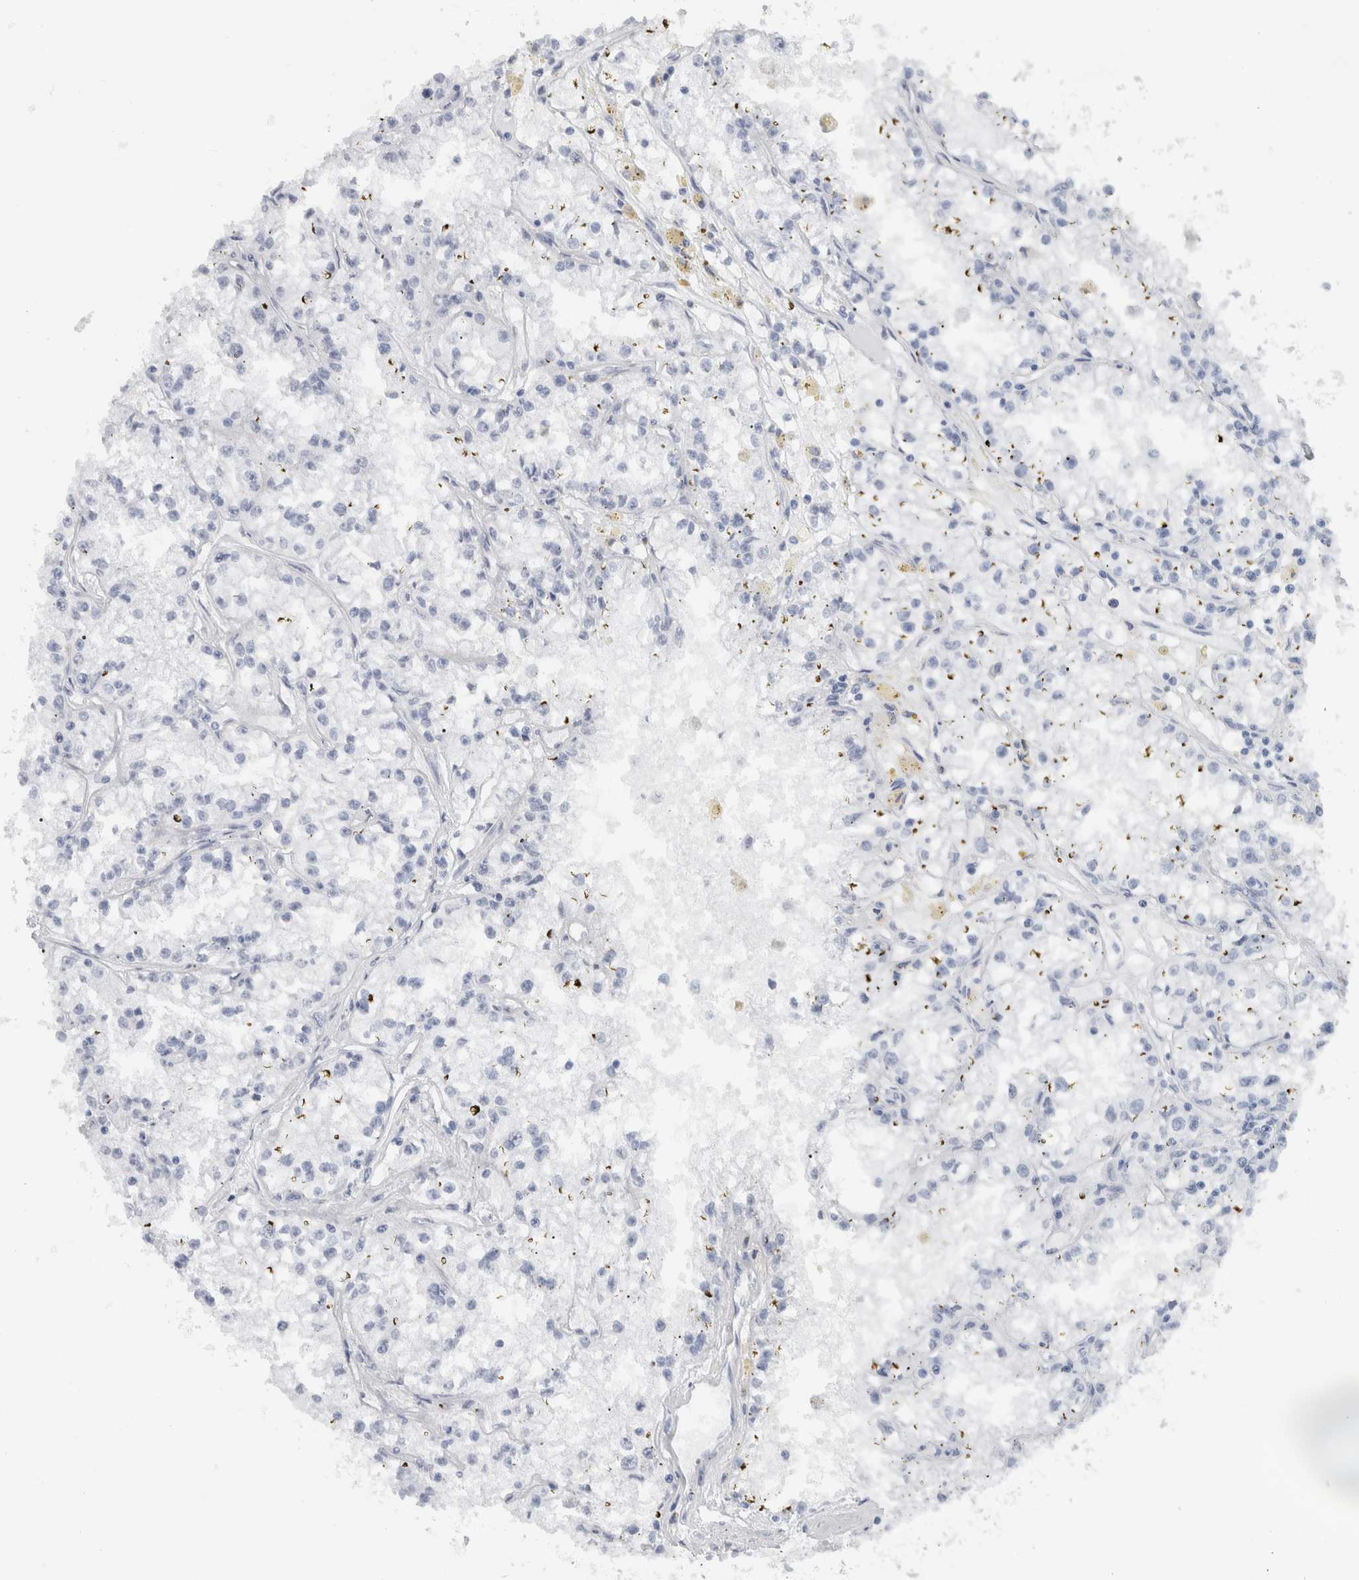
{"staining": {"intensity": "negative", "quantity": "none", "location": "none"}, "tissue": "renal cancer", "cell_type": "Tumor cells", "image_type": "cancer", "snomed": [{"axis": "morphology", "description": "Adenocarcinoma, NOS"}, {"axis": "topography", "description": "Kidney"}], "caption": "Photomicrograph shows no protein expression in tumor cells of renal adenocarcinoma tissue.", "gene": "NEFM", "patient": {"sex": "male", "age": 56}}